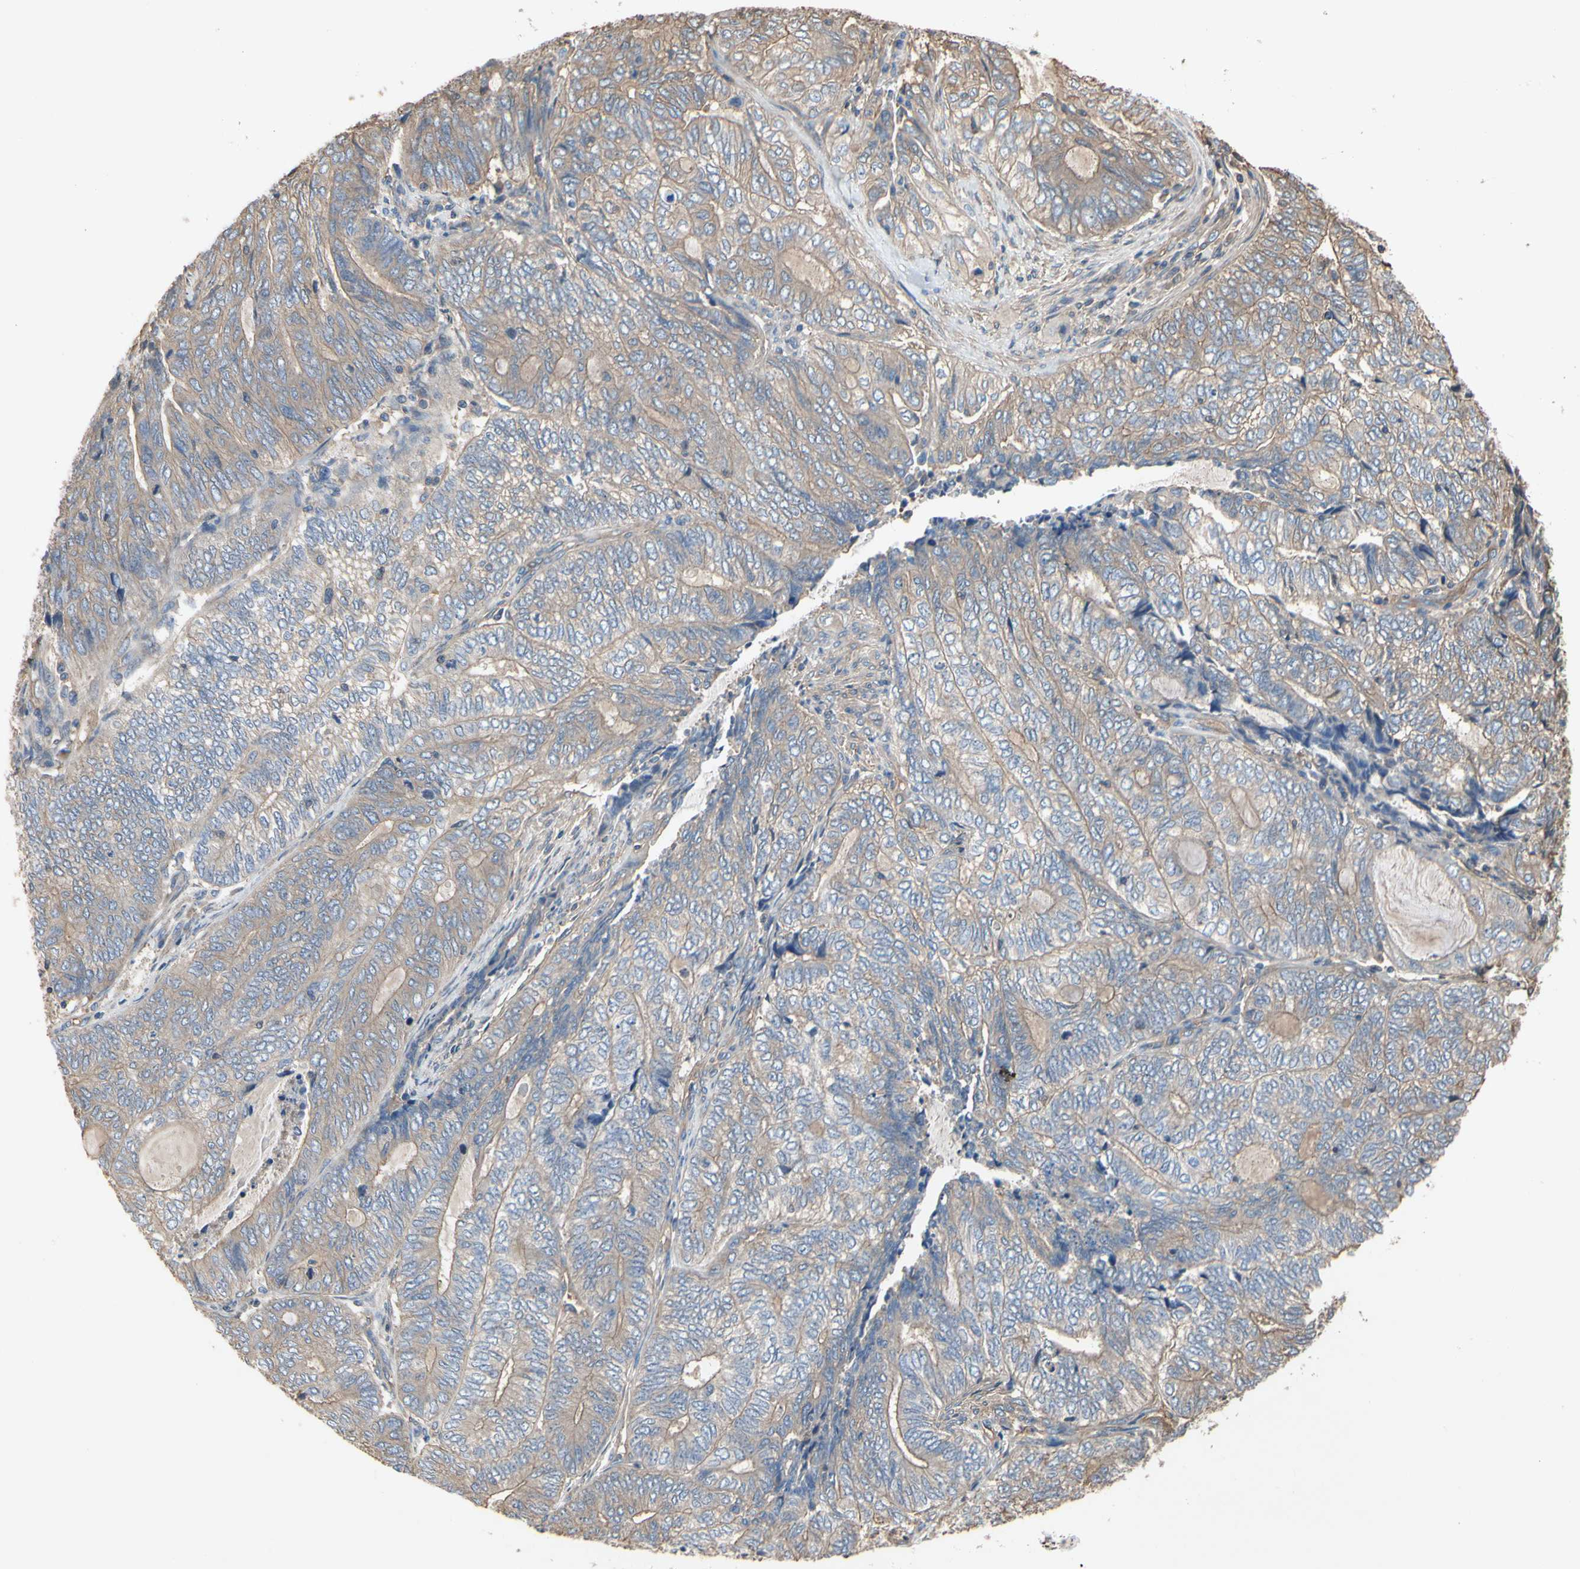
{"staining": {"intensity": "weak", "quantity": ">75%", "location": "cytoplasmic/membranous"}, "tissue": "endometrial cancer", "cell_type": "Tumor cells", "image_type": "cancer", "snomed": [{"axis": "morphology", "description": "Adenocarcinoma, NOS"}, {"axis": "topography", "description": "Uterus"}, {"axis": "topography", "description": "Endometrium"}], "caption": "Immunohistochemical staining of endometrial cancer (adenocarcinoma) demonstrates weak cytoplasmic/membranous protein staining in approximately >75% of tumor cells.", "gene": "PDZK1", "patient": {"sex": "female", "age": 70}}